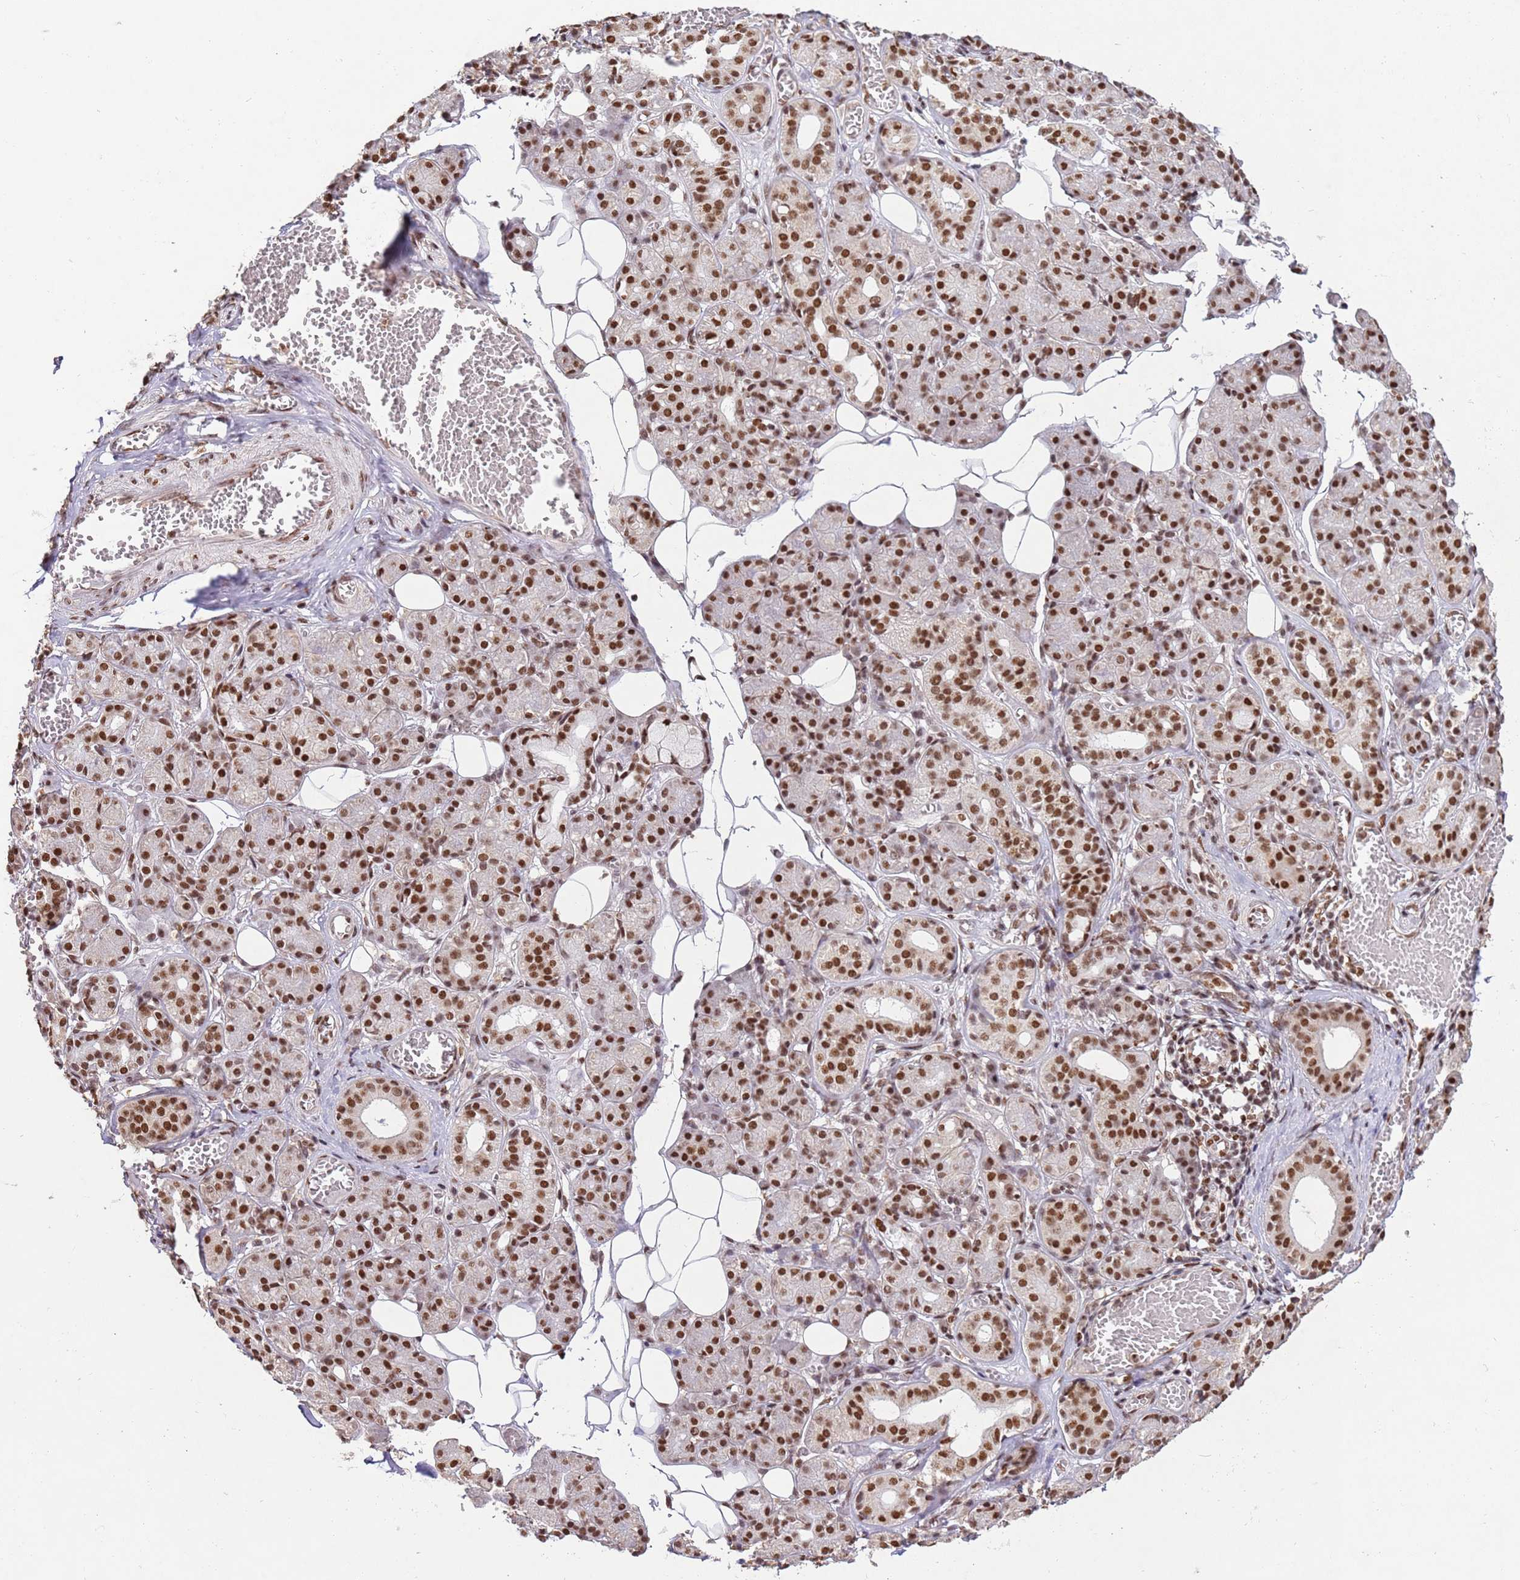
{"staining": {"intensity": "moderate", "quantity": ">75%", "location": "nuclear"}, "tissue": "salivary gland", "cell_type": "Glandular cells", "image_type": "normal", "snomed": [{"axis": "morphology", "description": "Normal tissue, NOS"}, {"axis": "topography", "description": "Salivary gland"}], "caption": "Protein staining of benign salivary gland displays moderate nuclear positivity in about >75% of glandular cells.", "gene": "ESF1", "patient": {"sex": "male", "age": 63}}